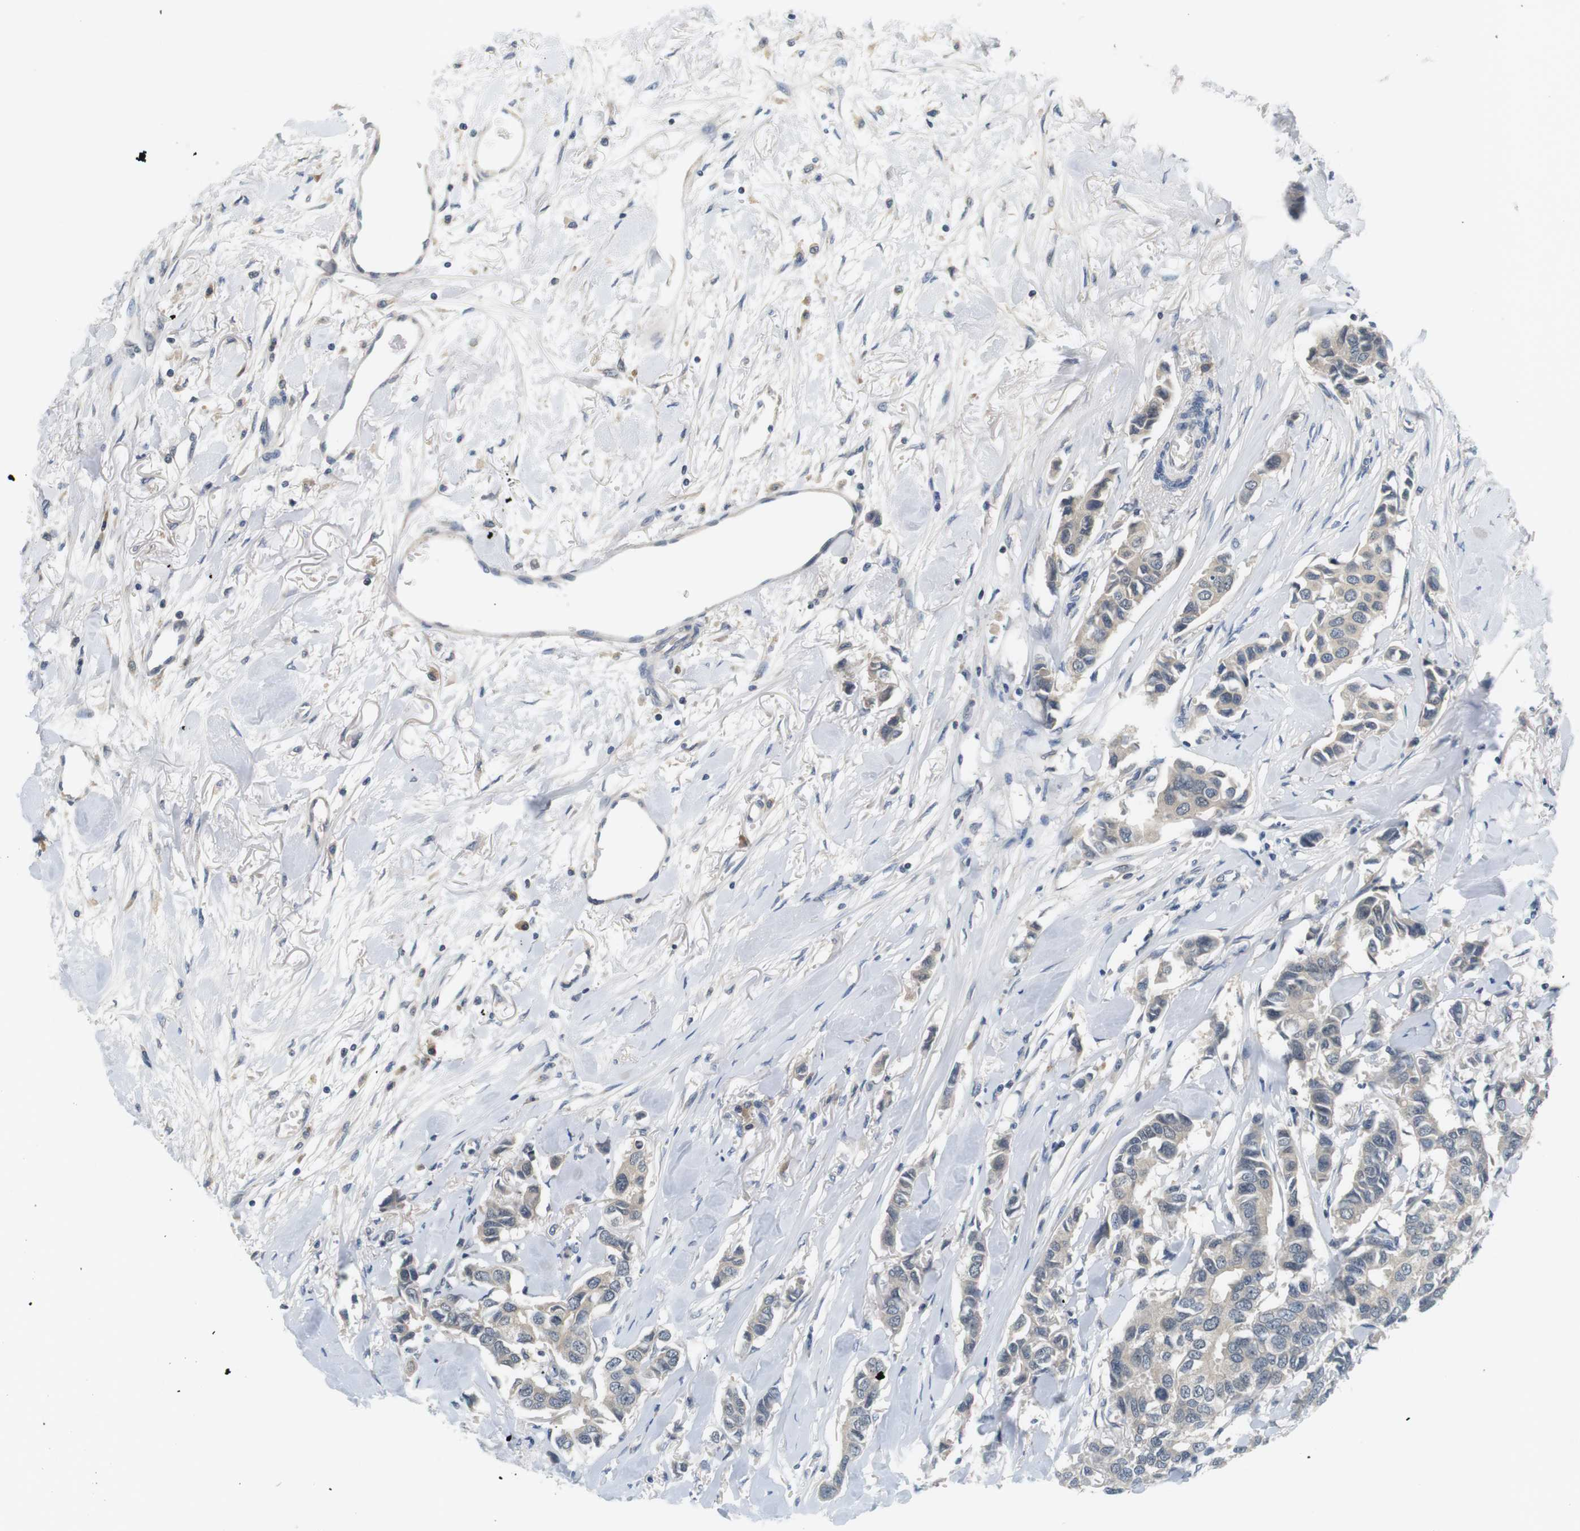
{"staining": {"intensity": "negative", "quantity": "none", "location": "none"}, "tissue": "breast cancer", "cell_type": "Tumor cells", "image_type": "cancer", "snomed": [{"axis": "morphology", "description": "Duct carcinoma"}, {"axis": "topography", "description": "Breast"}], "caption": "Tumor cells show no significant protein positivity in breast cancer (intraductal carcinoma).", "gene": "WNT7A", "patient": {"sex": "female", "age": 80}}